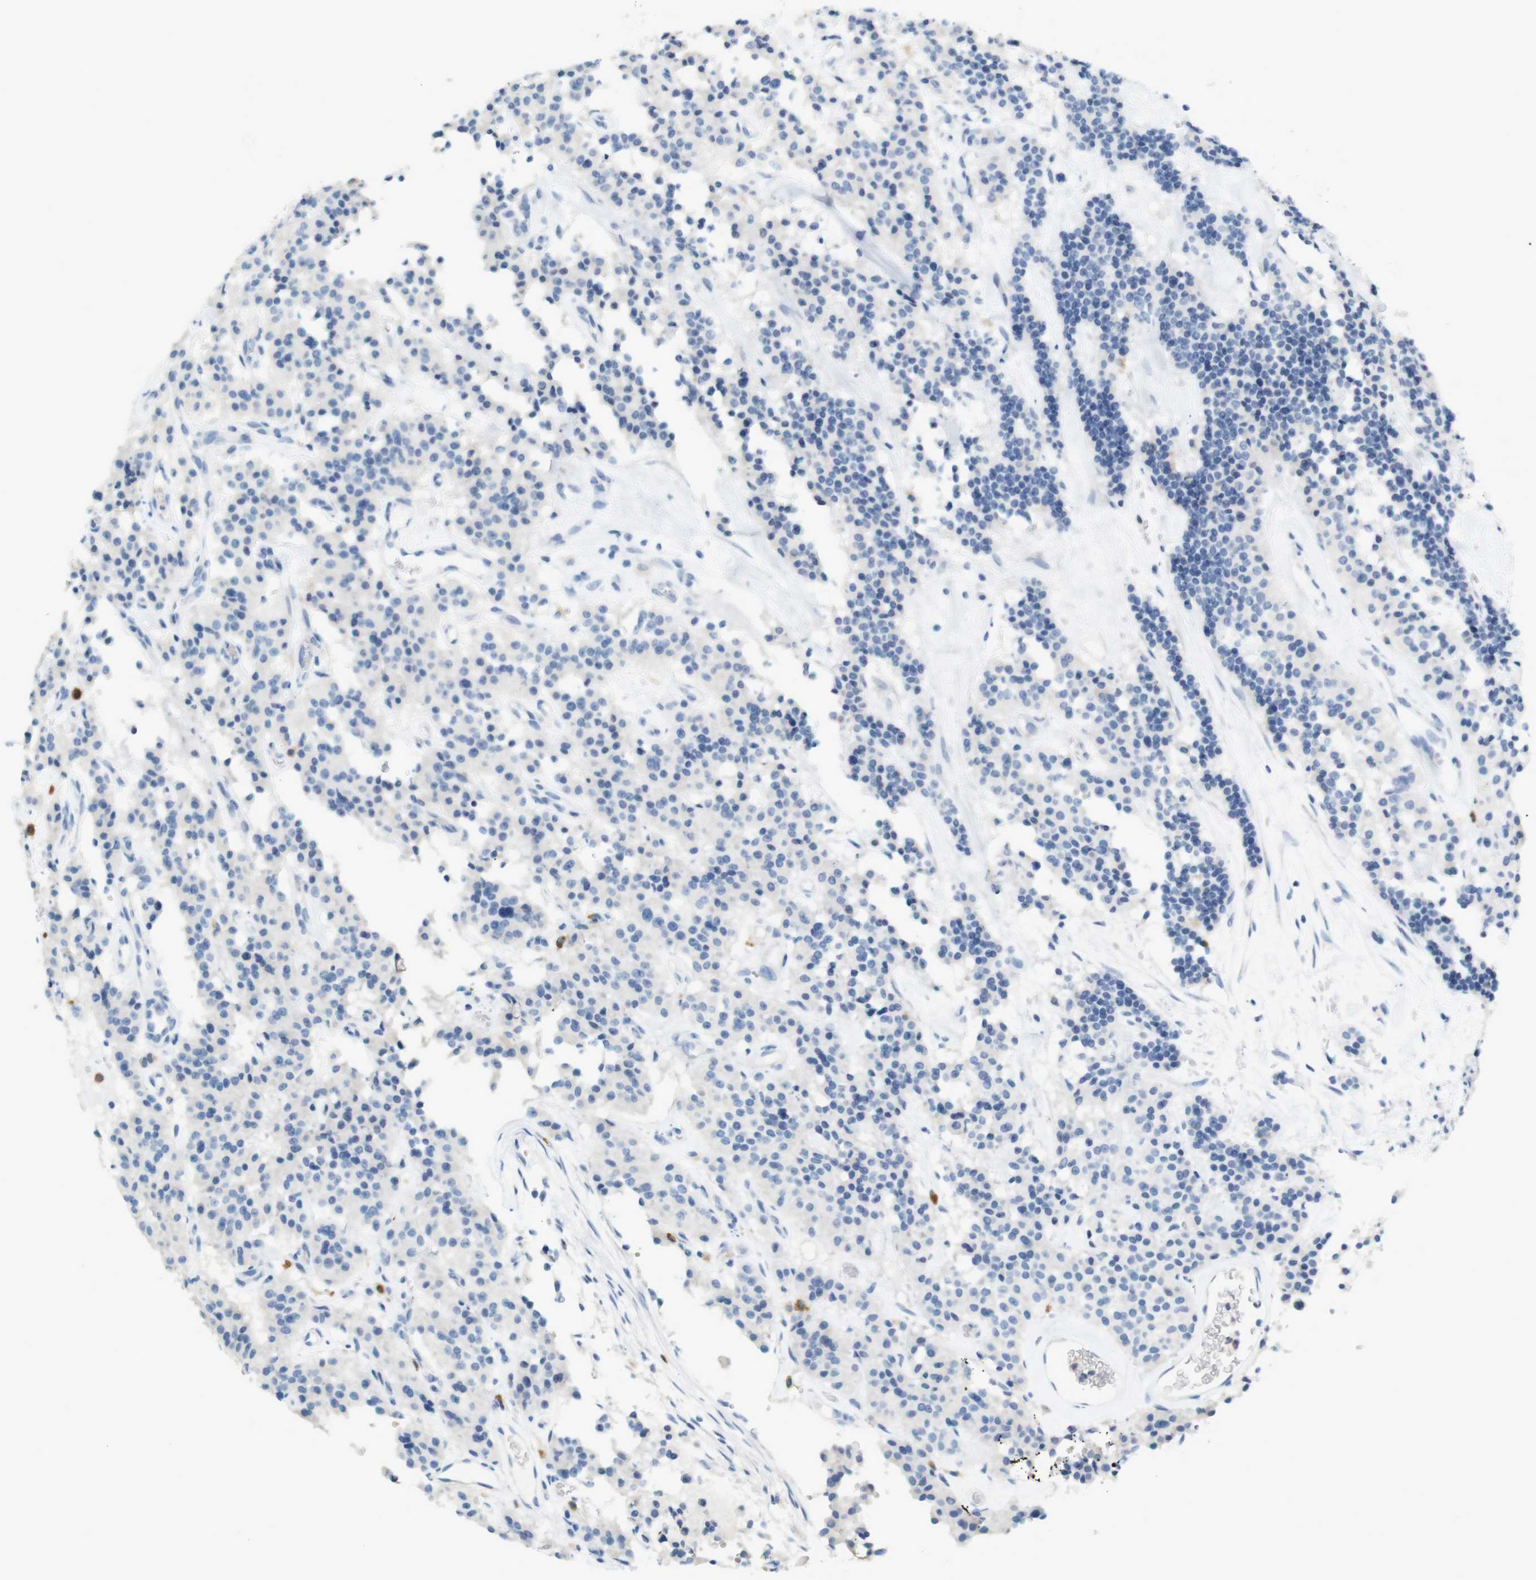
{"staining": {"intensity": "negative", "quantity": "none", "location": "none"}, "tissue": "carcinoid", "cell_type": "Tumor cells", "image_type": "cancer", "snomed": [{"axis": "morphology", "description": "Carcinoid, malignant, NOS"}, {"axis": "topography", "description": "Lung"}], "caption": "Tumor cells show no significant protein staining in carcinoid.", "gene": "LRRK2", "patient": {"sex": "male", "age": 30}}